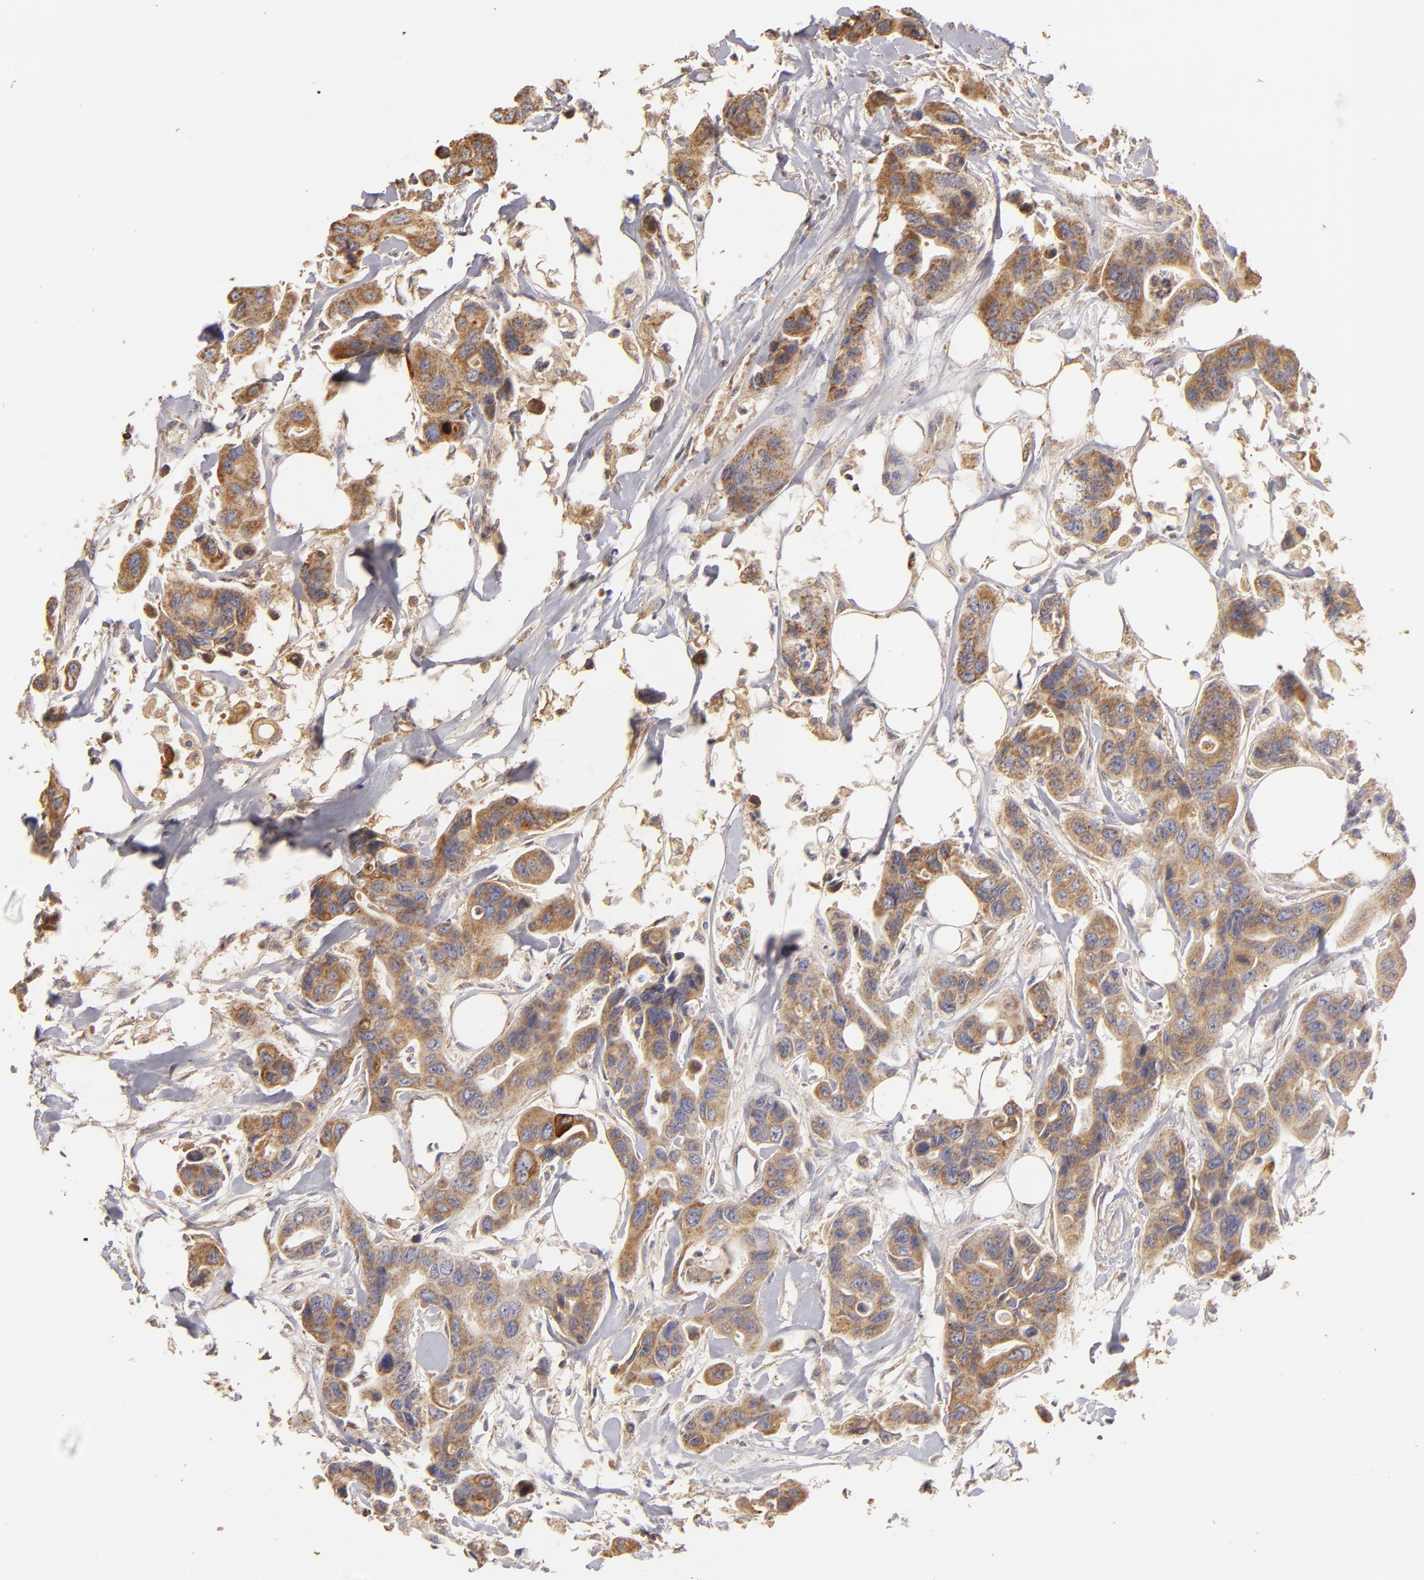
{"staining": {"intensity": "moderate", "quantity": ">75%", "location": "cytoplasmic/membranous"}, "tissue": "colorectal cancer", "cell_type": "Tumor cells", "image_type": "cancer", "snomed": [{"axis": "morphology", "description": "Adenocarcinoma, NOS"}, {"axis": "topography", "description": "Colon"}], "caption": "There is medium levels of moderate cytoplasmic/membranous staining in tumor cells of colorectal cancer (adenocarcinoma), as demonstrated by immunohistochemical staining (brown color).", "gene": "CFB", "patient": {"sex": "female", "age": 70}}